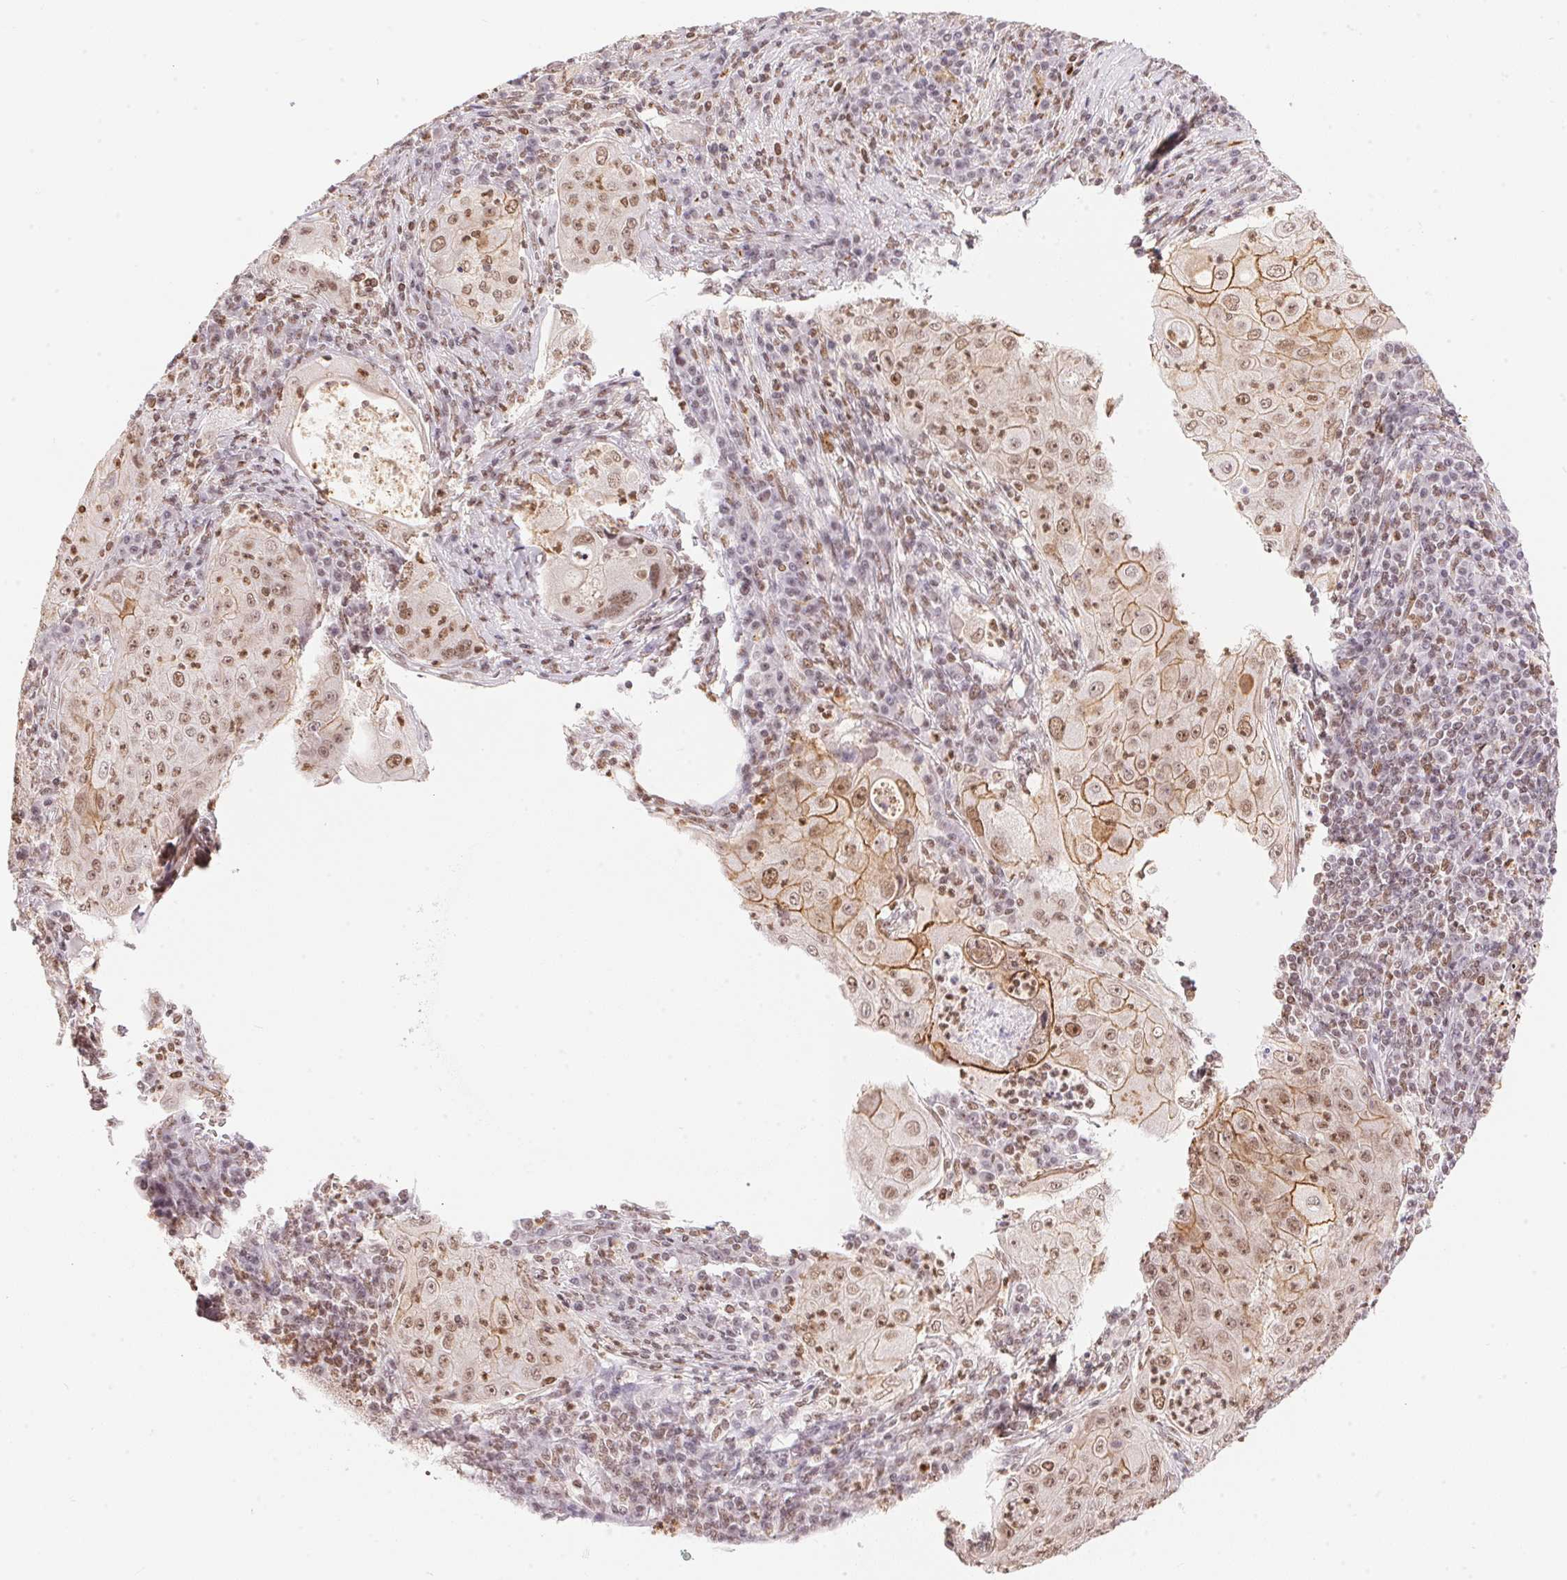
{"staining": {"intensity": "moderate", "quantity": ">75%", "location": "cytoplasmic/membranous,nuclear"}, "tissue": "lung cancer", "cell_type": "Tumor cells", "image_type": "cancer", "snomed": [{"axis": "morphology", "description": "Squamous cell carcinoma, NOS"}, {"axis": "topography", "description": "Lung"}], "caption": "Lung cancer tissue shows moderate cytoplasmic/membranous and nuclear expression in about >75% of tumor cells Using DAB (brown) and hematoxylin (blue) stains, captured at high magnification using brightfield microscopy.", "gene": "NFE2L1", "patient": {"sex": "female", "age": 59}}